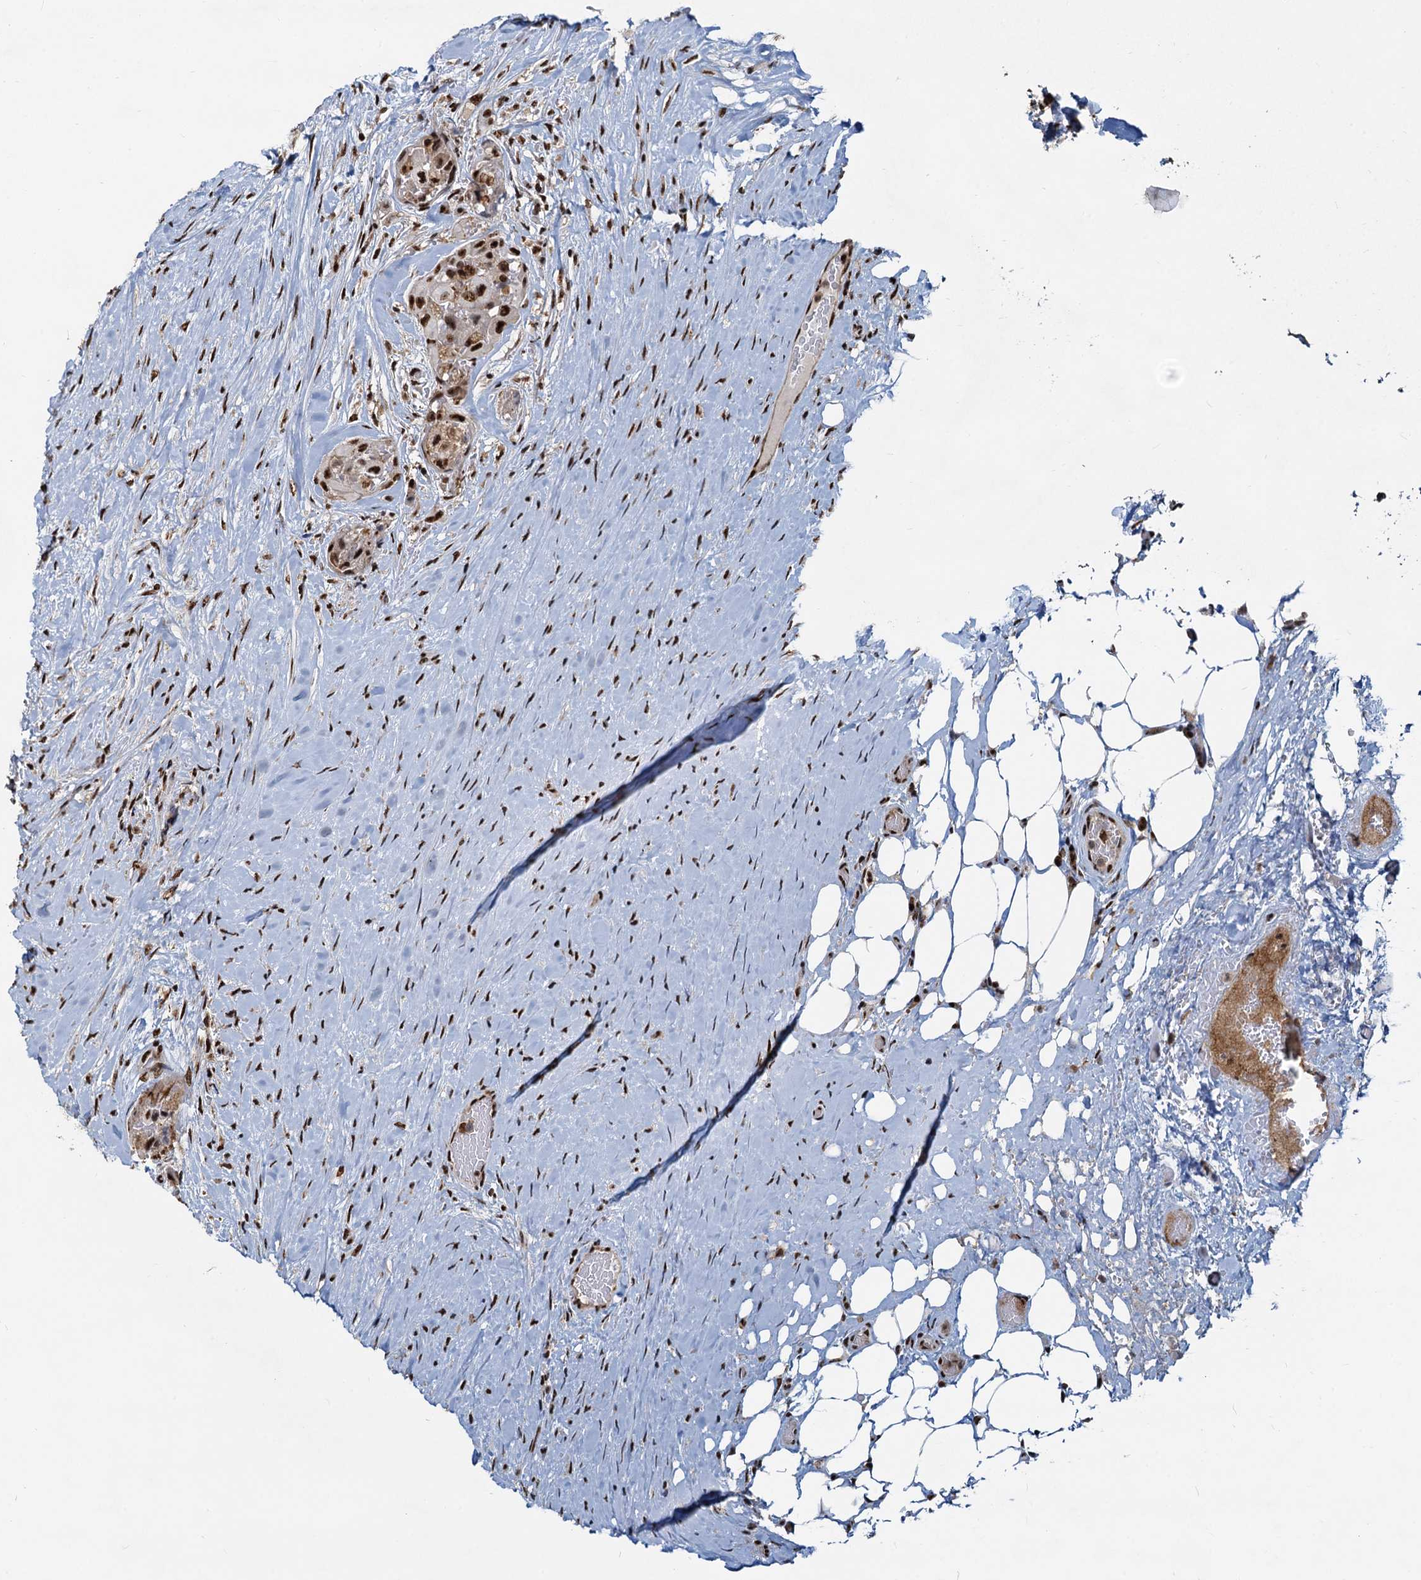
{"staining": {"intensity": "strong", "quantity": ">75%", "location": "nuclear"}, "tissue": "thyroid cancer", "cell_type": "Tumor cells", "image_type": "cancer", "snomed": [{"axis": "morphology", "description": "Papillary adenocarcinoma, NOS"}, {"axis": "topography", "description": "Thyroid gland"}], "caption": "Immunohistochemistry histopathology image of human thyroid papillary adenocarcinoma stained for a protein (brown), which exhibits high levels of strong nuclear positivity in about >75% of tumor cells.", "gene": "RBM26", "patient": {"sex": "female", "age": 59}}